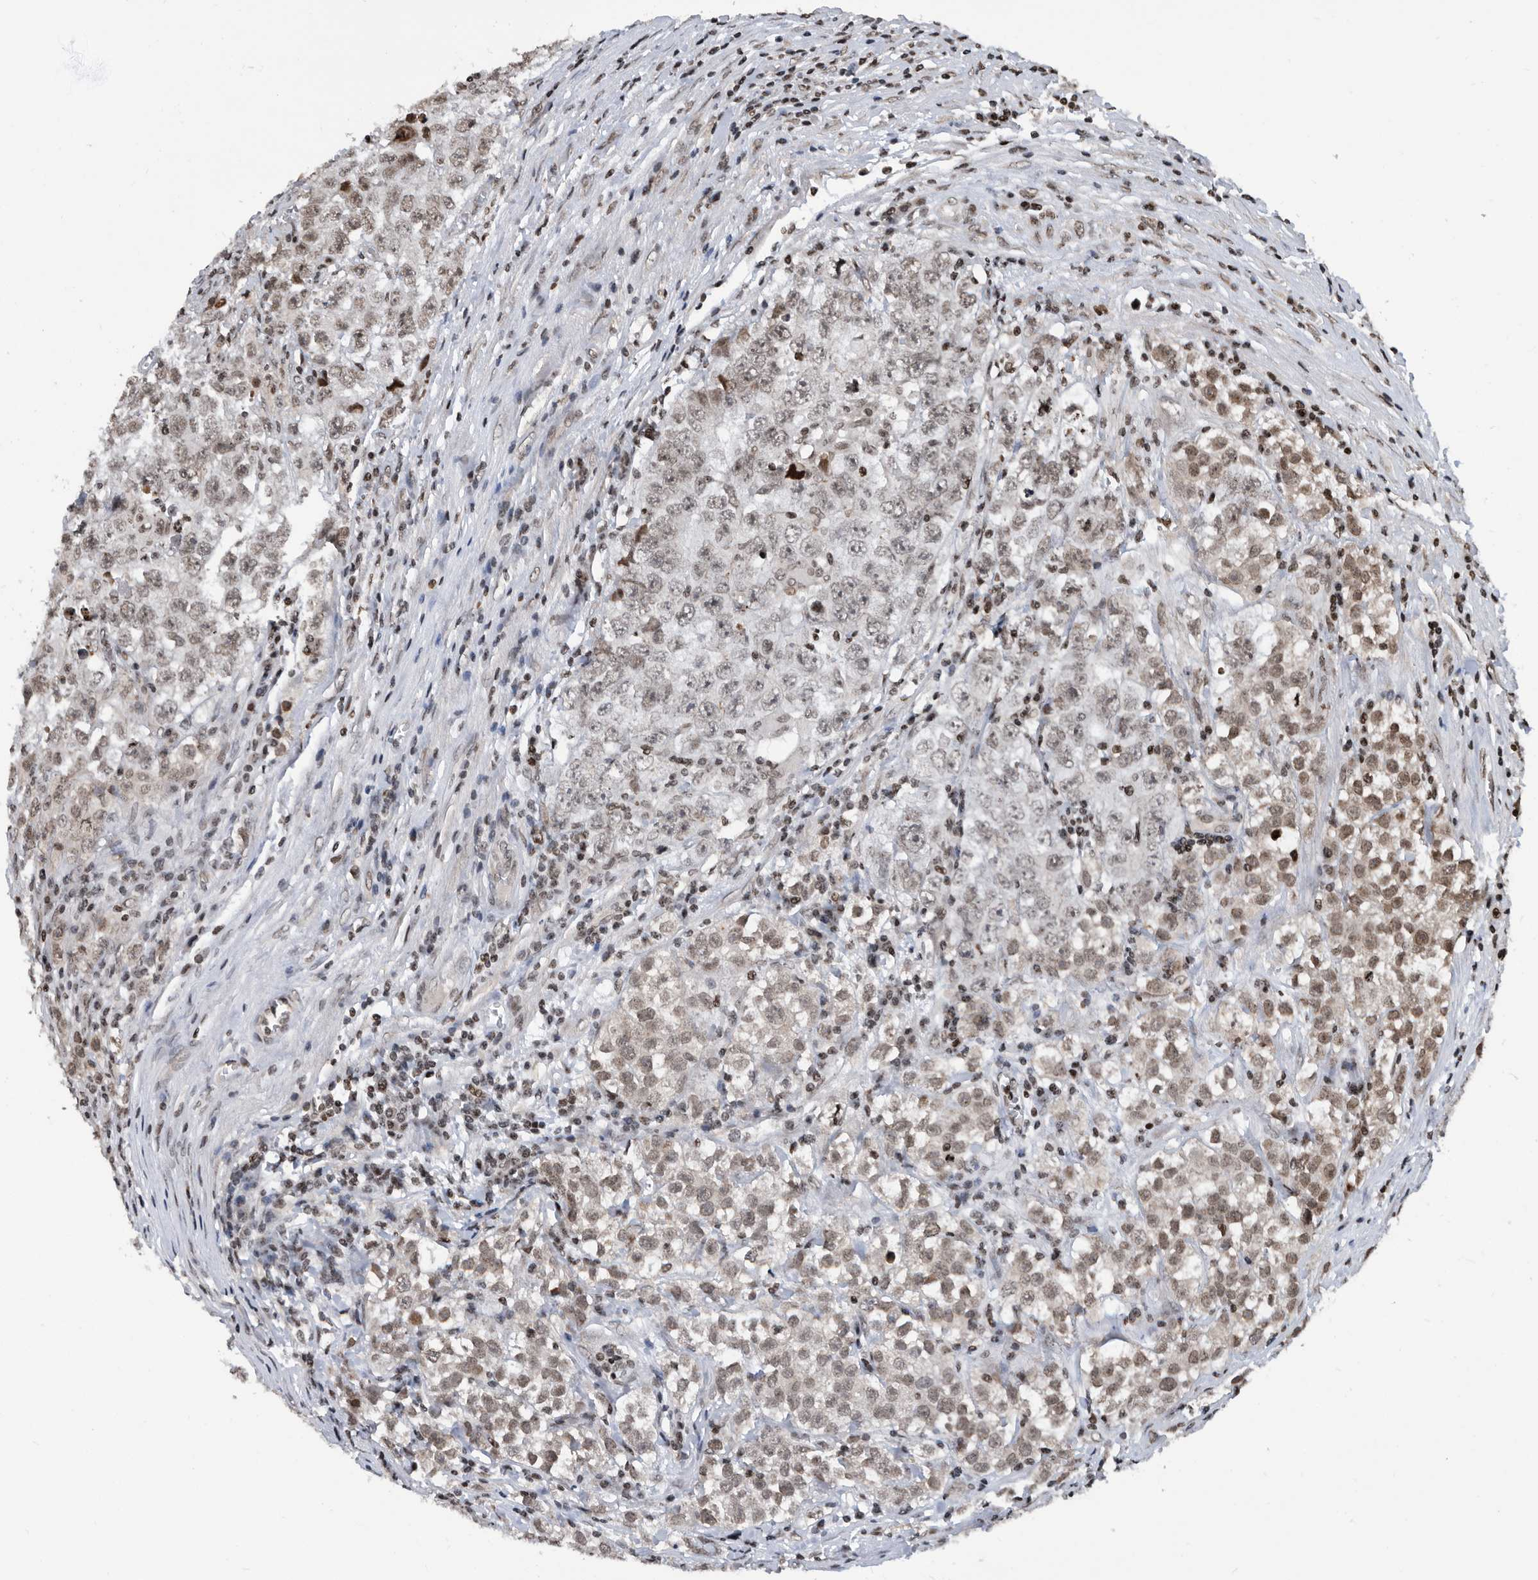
{"staining": {"intensity": "moderate", "quantity": "25%-75%", "location": "nuclear"}, "tissue": "testis cancer", "cell_type": "Tumor cells", "image_type": "cancer", "snomed": [{"axis": "morphology", "description": "Seminoma, NOS"}, {"axis": "morphology", "description": "Carcinoma, Embryonal, NOS"}, {"axis": "topography", "description": "Testis"}], "caption": "High-power microscopy captured an immunohistochemistry photomicrograph of testis cancer, revealing moderate nuclear staining in about 25%-75% of tumor cells.", "gene": "SNRNP48", "patient": {"sex": "male", "age": 43}}